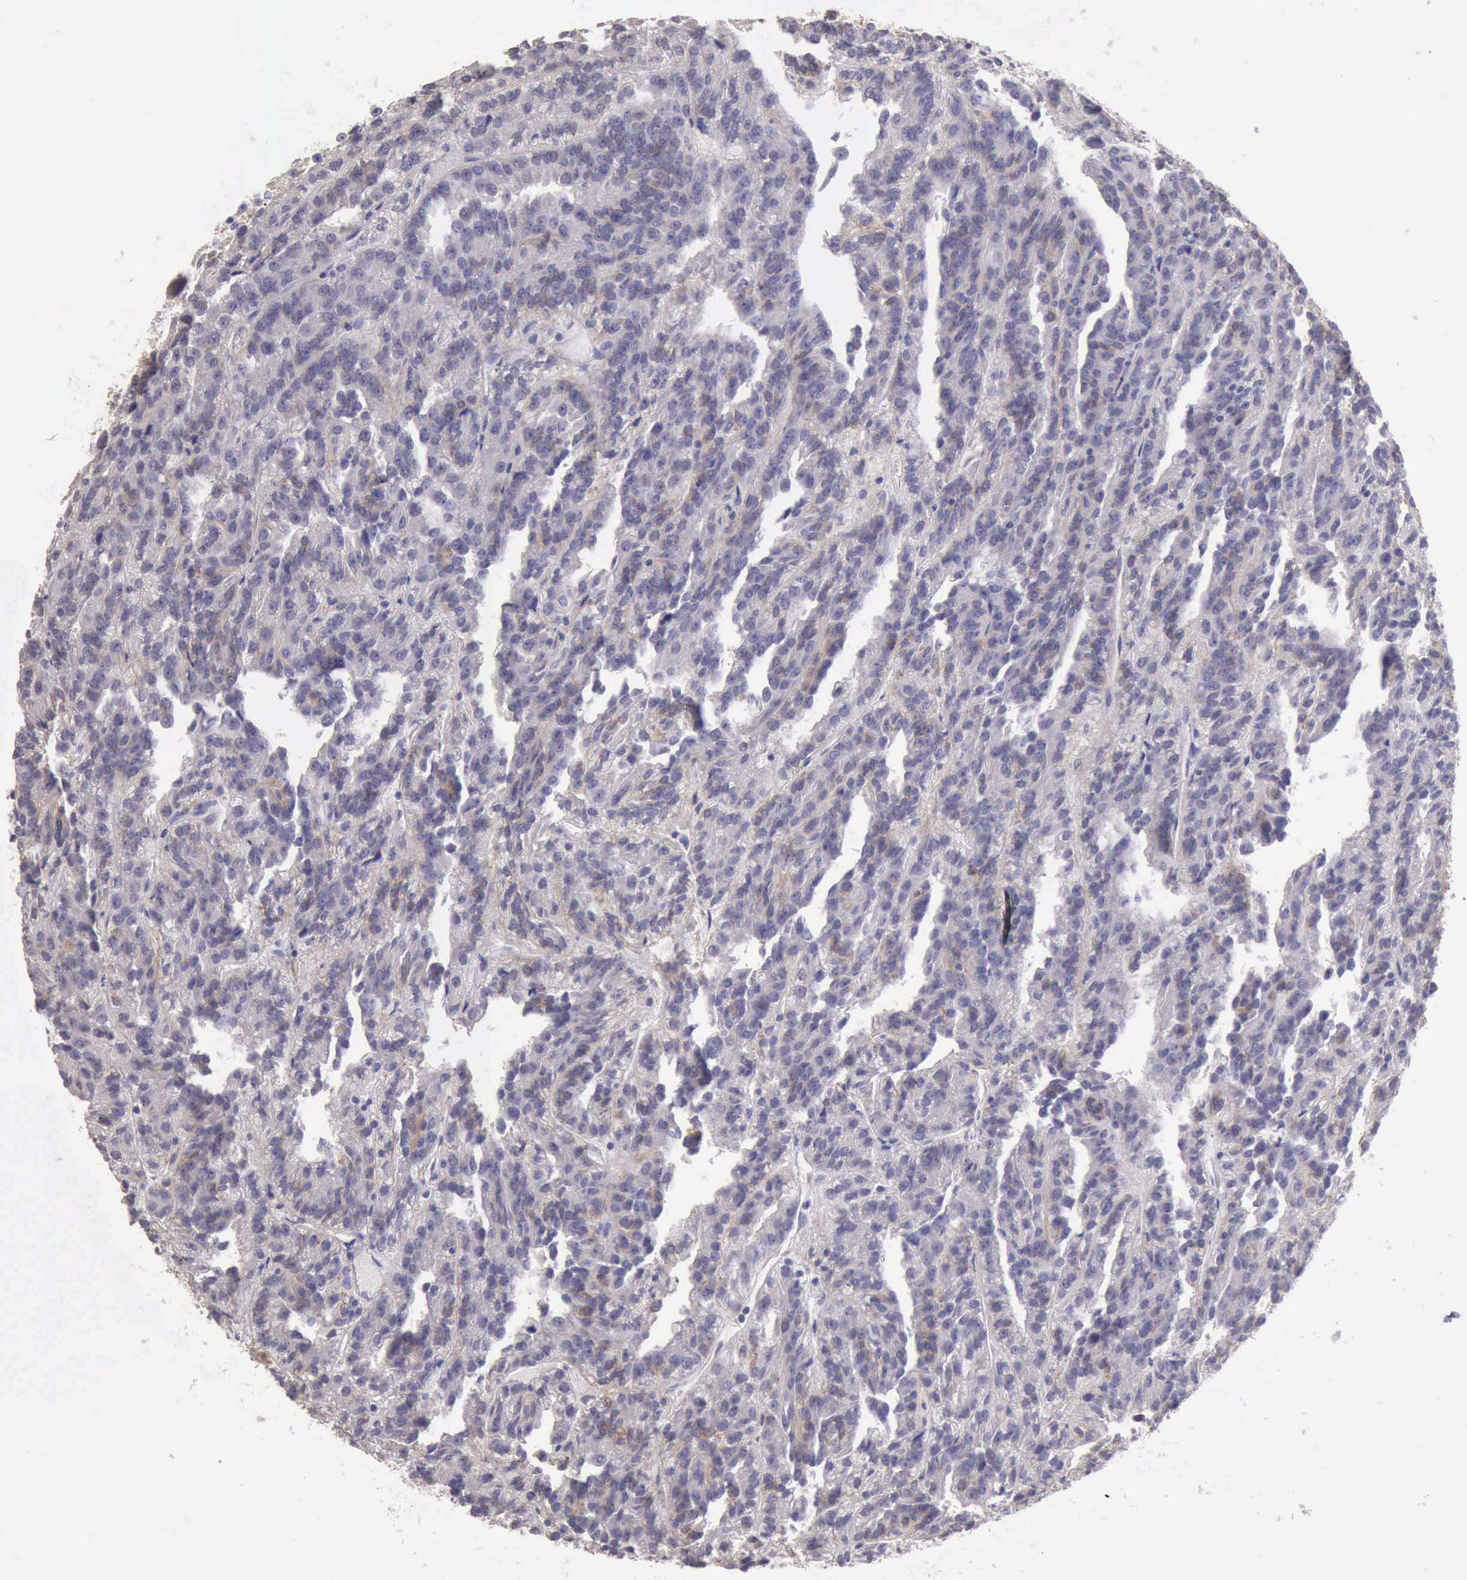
{"staining": {"intensity": "weak", "quantity": "25%-75%", "location": "cytoplasmic/membranous"}, "tissue": "renal cancer", "cell_type": "Tumor cells", "image_type": "cancer", "snomed": [{"axis": "morphology", "description": "Adenocarcinoma, NOS"}, {"axis": "topography", "description": "Kidney"}], "caption": "This is a micrograph of IHC staining of renal cancer (adenocarcinoma), which shows weak positivity in the cytoplasmic/membranous of tumor cells.", "gene": "KCND1", "patient": {"sex": "male", "age": 46}}